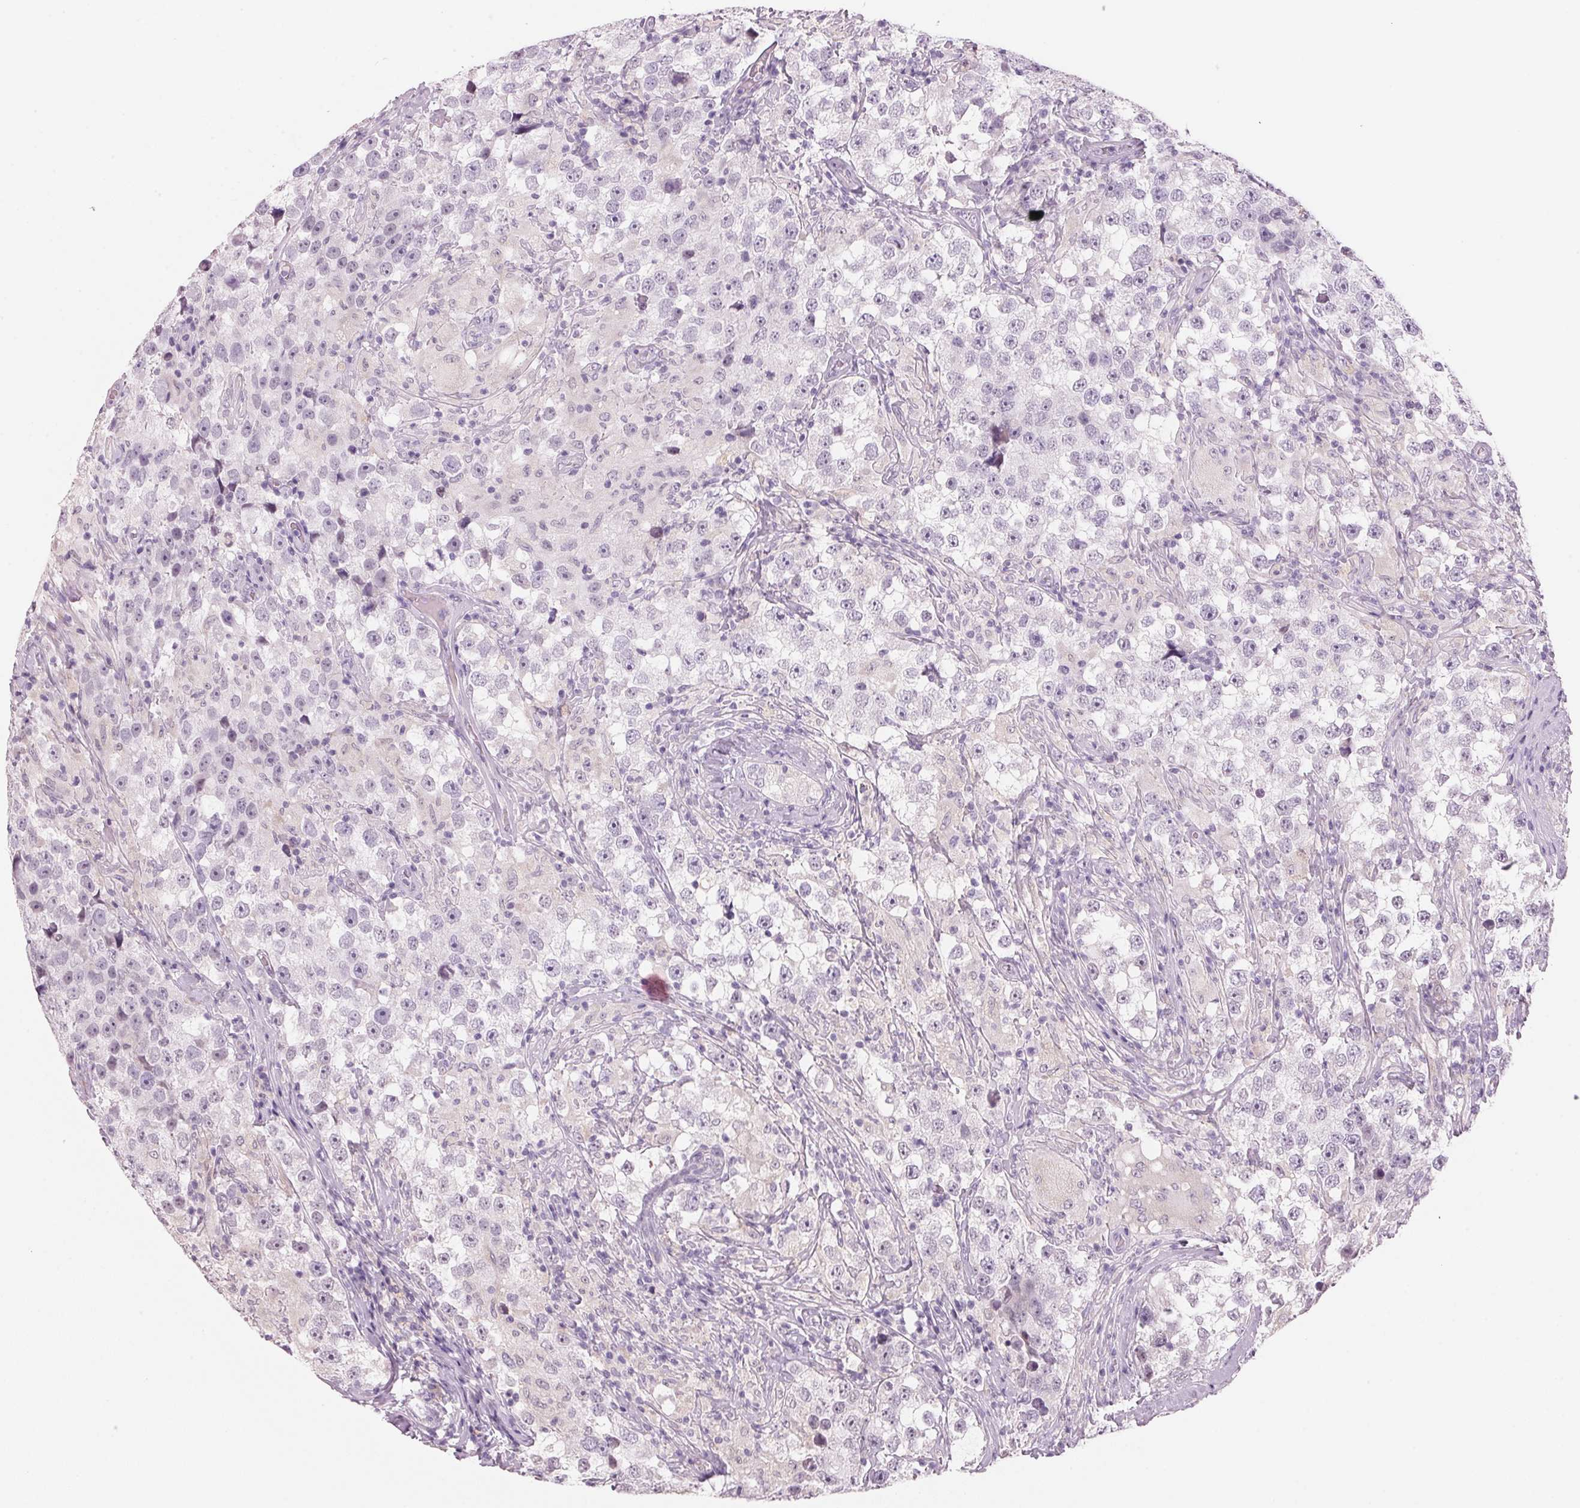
{"staining": {"intensity": "negative", "quantity": "none", "location": "none"}, "tissue": "testis cancer", "cell_type": "Tumor cells", "image_type": "cancer", "snomed": [{"axis": "morphology", "description": "Seminoma, NOS"}, {"axis": "topography", "description": "Testis"}], "caption": "Immunohistochemical staining of testis cancer (seminoma) shows no significant positivity in tumor cells.", "gene": "ADAM20", "patient": {"sex": "male", "age": 46}}